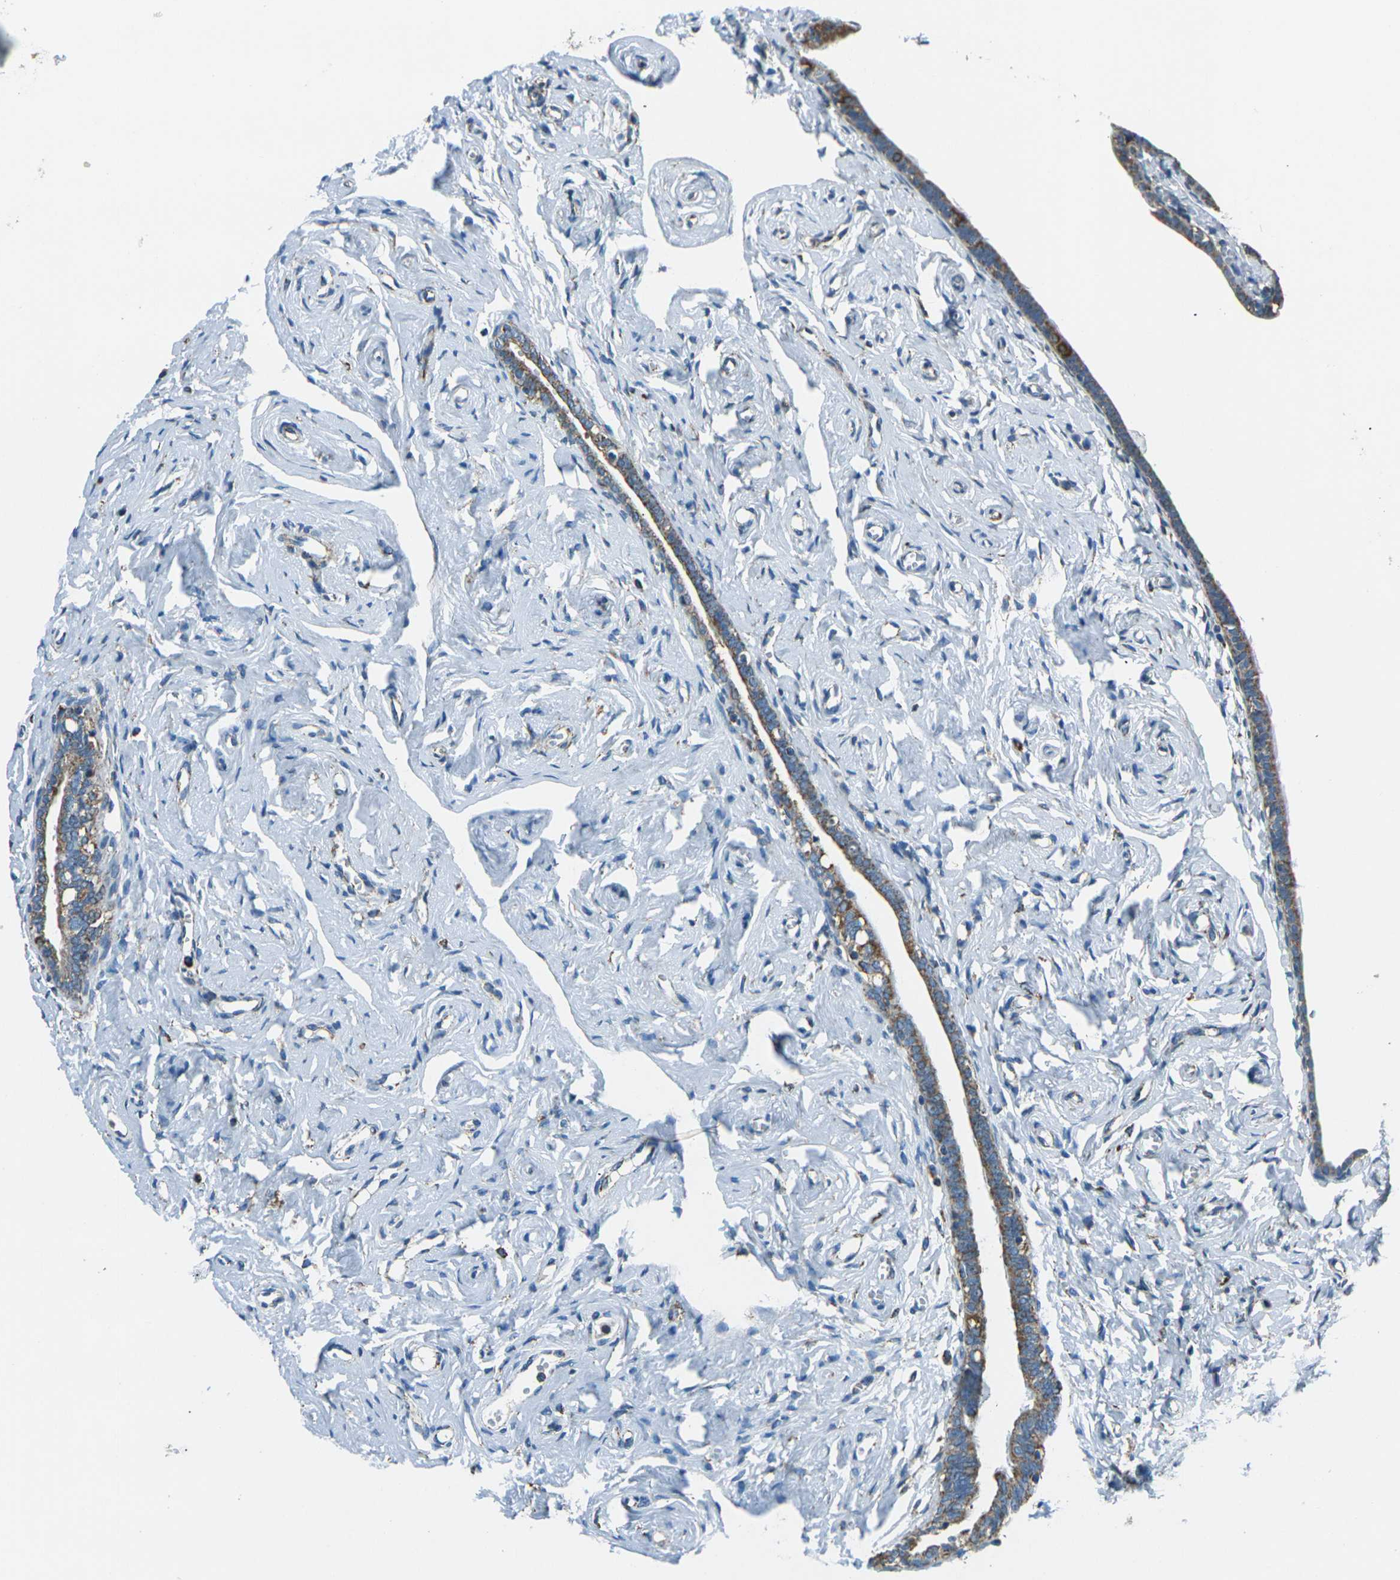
{"staining": {"intensity": "moderate", "quantity": ">75%", "location": "cytoplasmic/membranous"}, "tissue": "fallopian tube", "cell_type": "Glandular cells", "image_type": "normal", "snomed": [{"axis": "morphology", "description": "Normal tissue, NOS"}, {"axis": "topography", "description": "Fallopian tube"}], "caption": "The histopathology image displays staining of benign fallopian tube, revealing moderate cytoplasmic/membranous protein positivity (brown color) within glandular cells. (DAB (3,3'-diaminobenzidine) IHC with brightfield microscopy, high magnification).", "gene": "IRF3", "patient": {"sex": "female", "age": 71}}